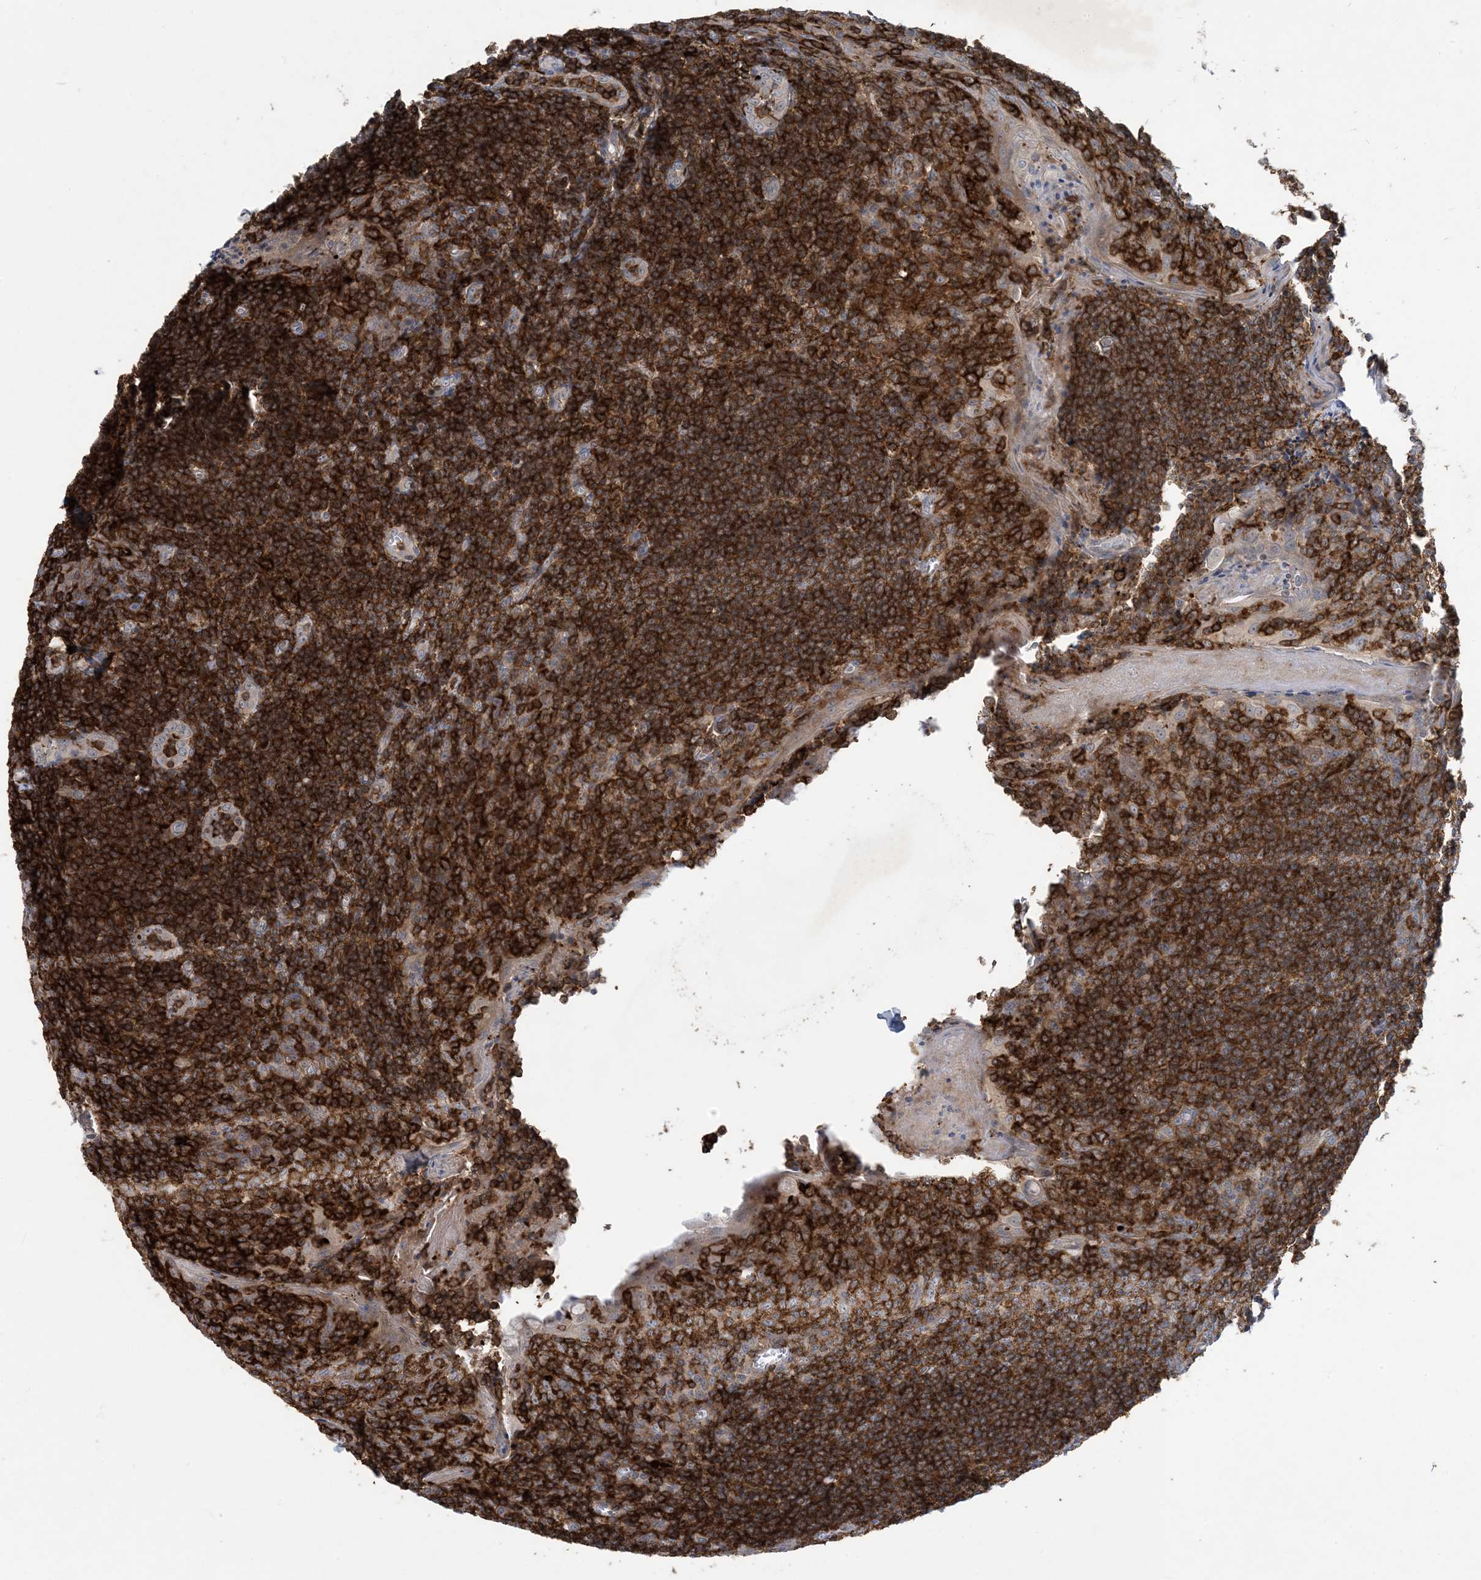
{"staining": {"intensity": "strong", "quantity": ">75%", "location": "cytoplasmic/membranous"}, "tissue": "tonsil", "cell_type": "Non-germinal center cells", "image_type": "normal", "snomed": [{"axis": "morphology", "description": "Normal tissue, NOS"}, {"axis": "topography", "description": "Tonsil"}], "caption": "Tonsil stained with immunohistochemistry demonstrates strong cytoplasmic/membranous expression in about >75% of non-germinal center cells.", "gene": "AK9", "patient": {"sex": "male", "age": 27}}